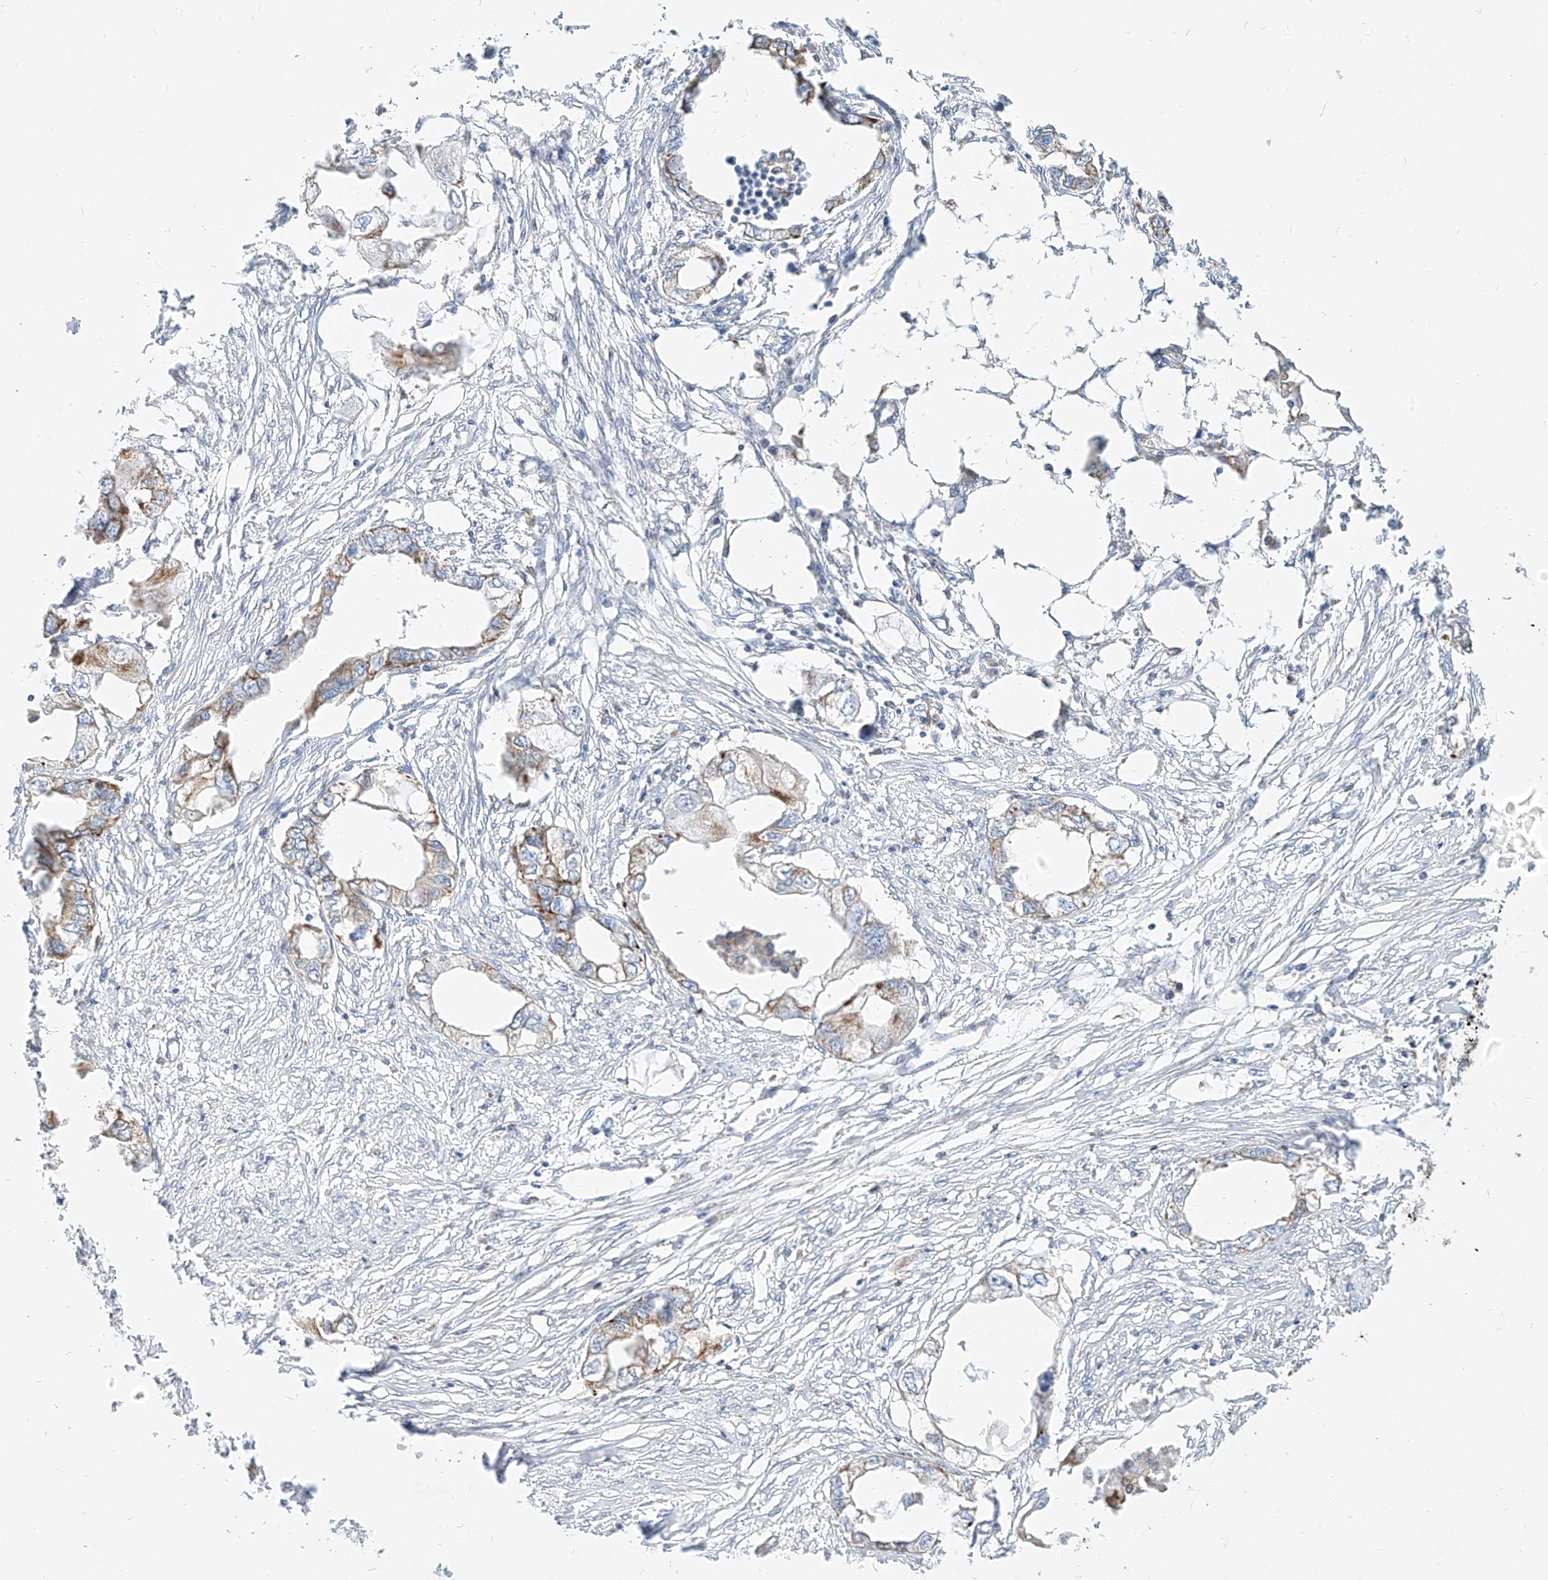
{"staining": {"intensity": "weak", "quantity": "25%-75%", "location": "cytoplasmic/membranous"}, "tissue": "endometrial cancer", "cell_type": "Tumor cells", "image_type": "cancer", "snomed": [{"axis": "morphology", "description": "Adenocarcinoma, NOS"}, {"axis": "morphology", "description": "Adenocarcinoma, metastatic, NOS"}, {"axis": "topography", "description": "Adipose tissue"}, {"axis": "topography", "description": "Endometrium"}], "caption": "Brown immunohistochemical staining in human adenocarcinoma (endometrial) exhibits weak cytoplasmic/membranous expression in about 25%-75% of tumor cells.", "gene": "RASA2", "patient": {"sex": "female", "age": 67}}